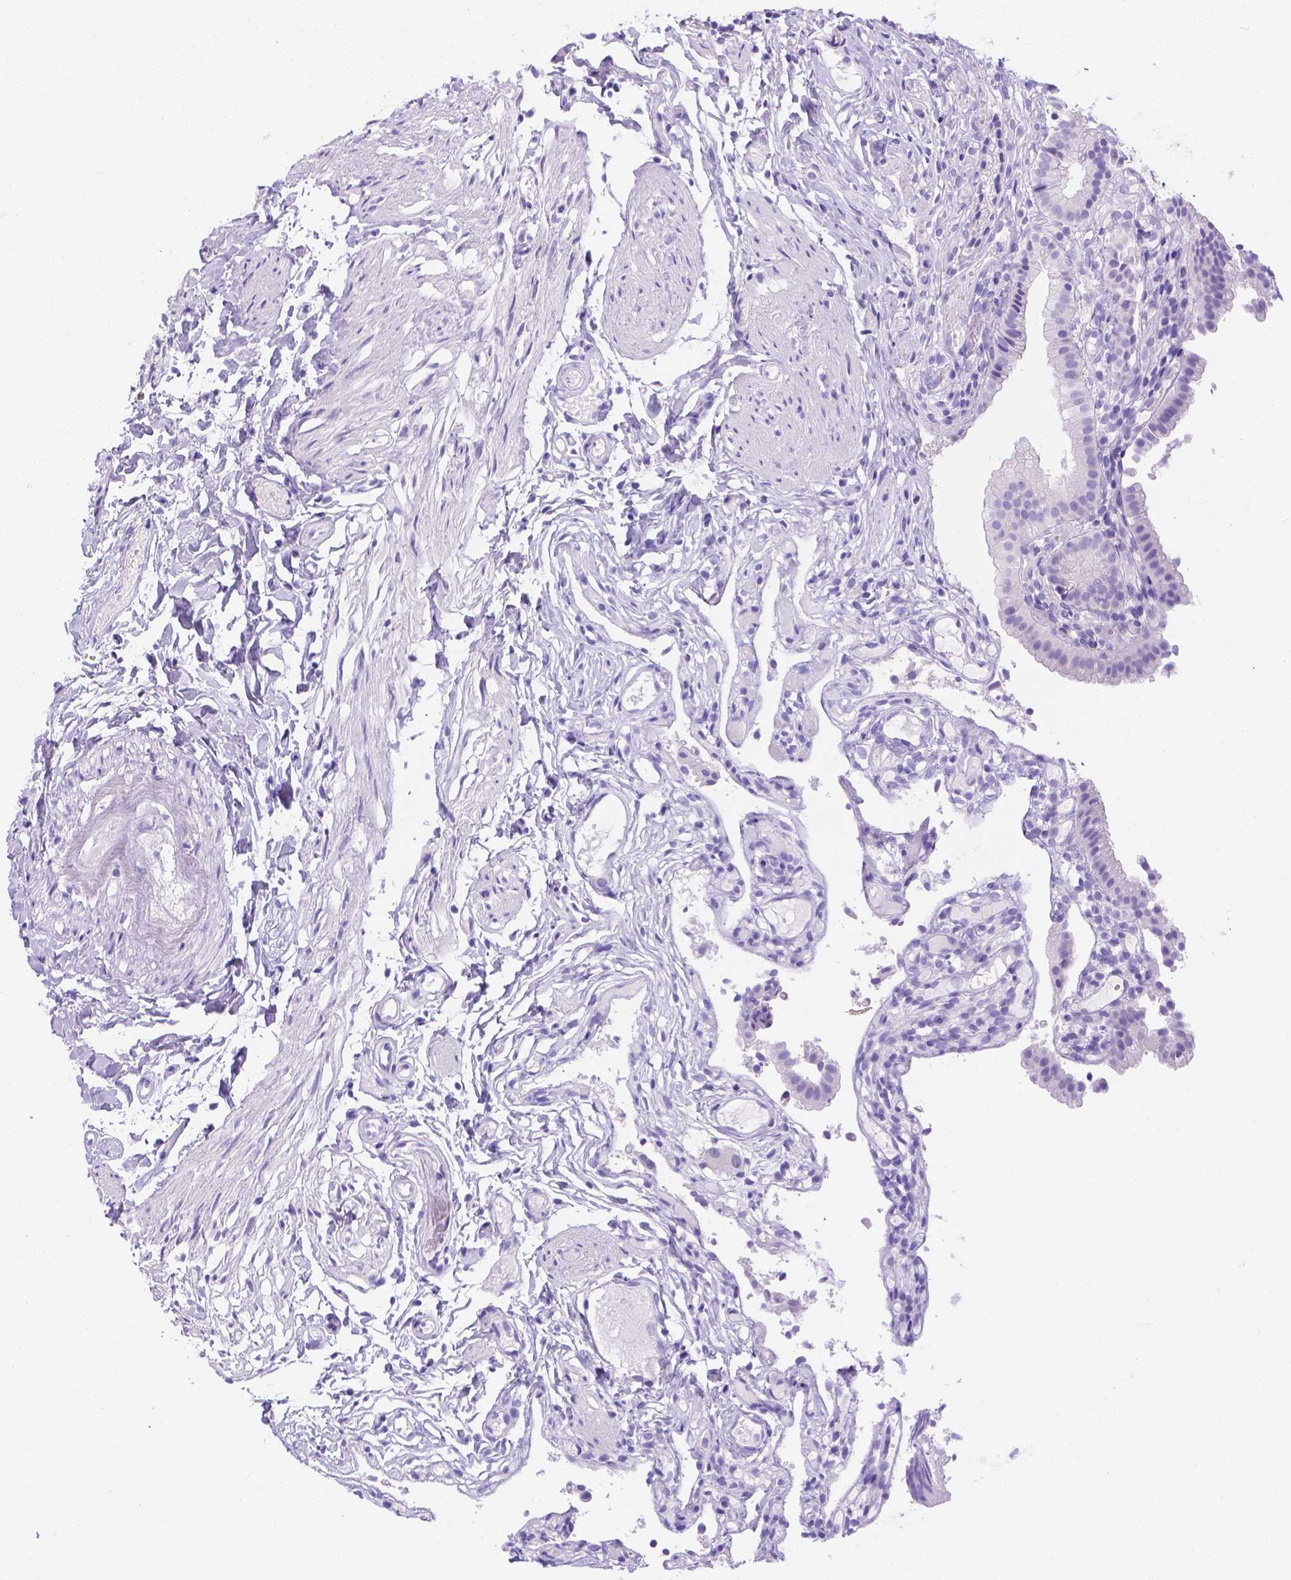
{"staining": {"intensity": "negative", "quantity": "none", "location": "none"}, "tissue": "gallbladder", "cell_type": "Glandular cells", "image_type": "normal", "snomed": [{"axis": "morphology", "description": "Normal tissue, NOS"}, {"axis": "topography", "description": "Gallbladder"}], "caption": "A photomicrograph of gallbladder stained for a protein demonstrates no brown staining in glandular cells. The staining was performed using DAB (3,3'-diaminobenzidine) to visualize the protein expression in brown, while the nuclei were stained in blue with hematoxylin (Magnification: 20x).", "gene": "MLN", "patient": {"sex": "female", "age": 47}}